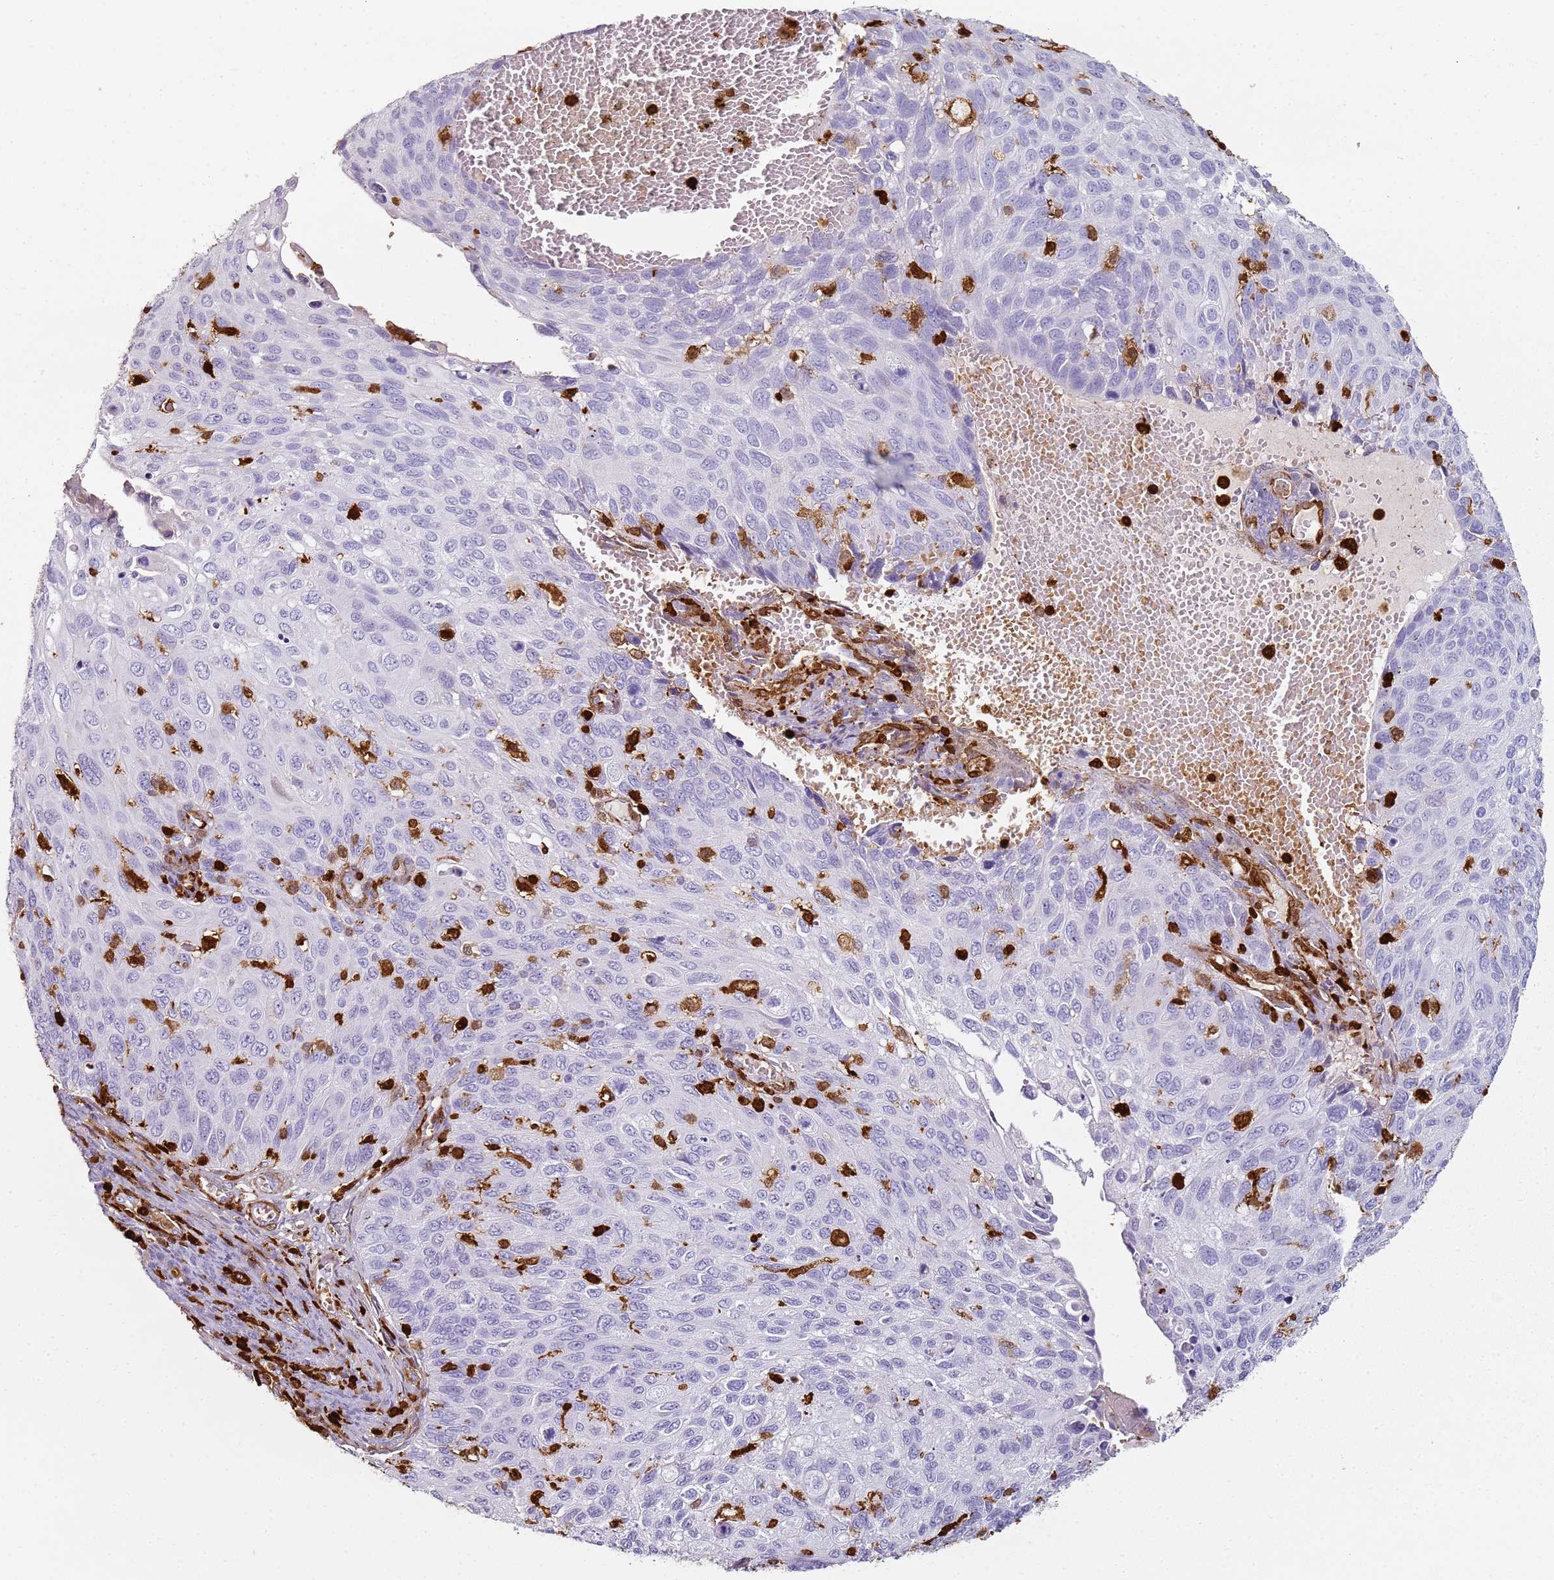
{"staining": {"intensity": "negative", "quantity": "none", "location": "none"}, "tissue": "cervical cancer", "cell_type": "Tumor cells", "image_type": "cancer", "snomed": [{"axis": "morphology", "description": "Squamous cell carcinoma, NOS"}, {"axis": "topography", "description": "Cervix"}], "caption": "An immunohistochemistry (IHC) micrograph of cervical cancer (squamous cell carcinoma) is shown. There is no staining in tumor cells of cervical cancer (squamous cell carcinoma).", "gene": "S100A4", "patient": {"sex": "female", "age": 70}}